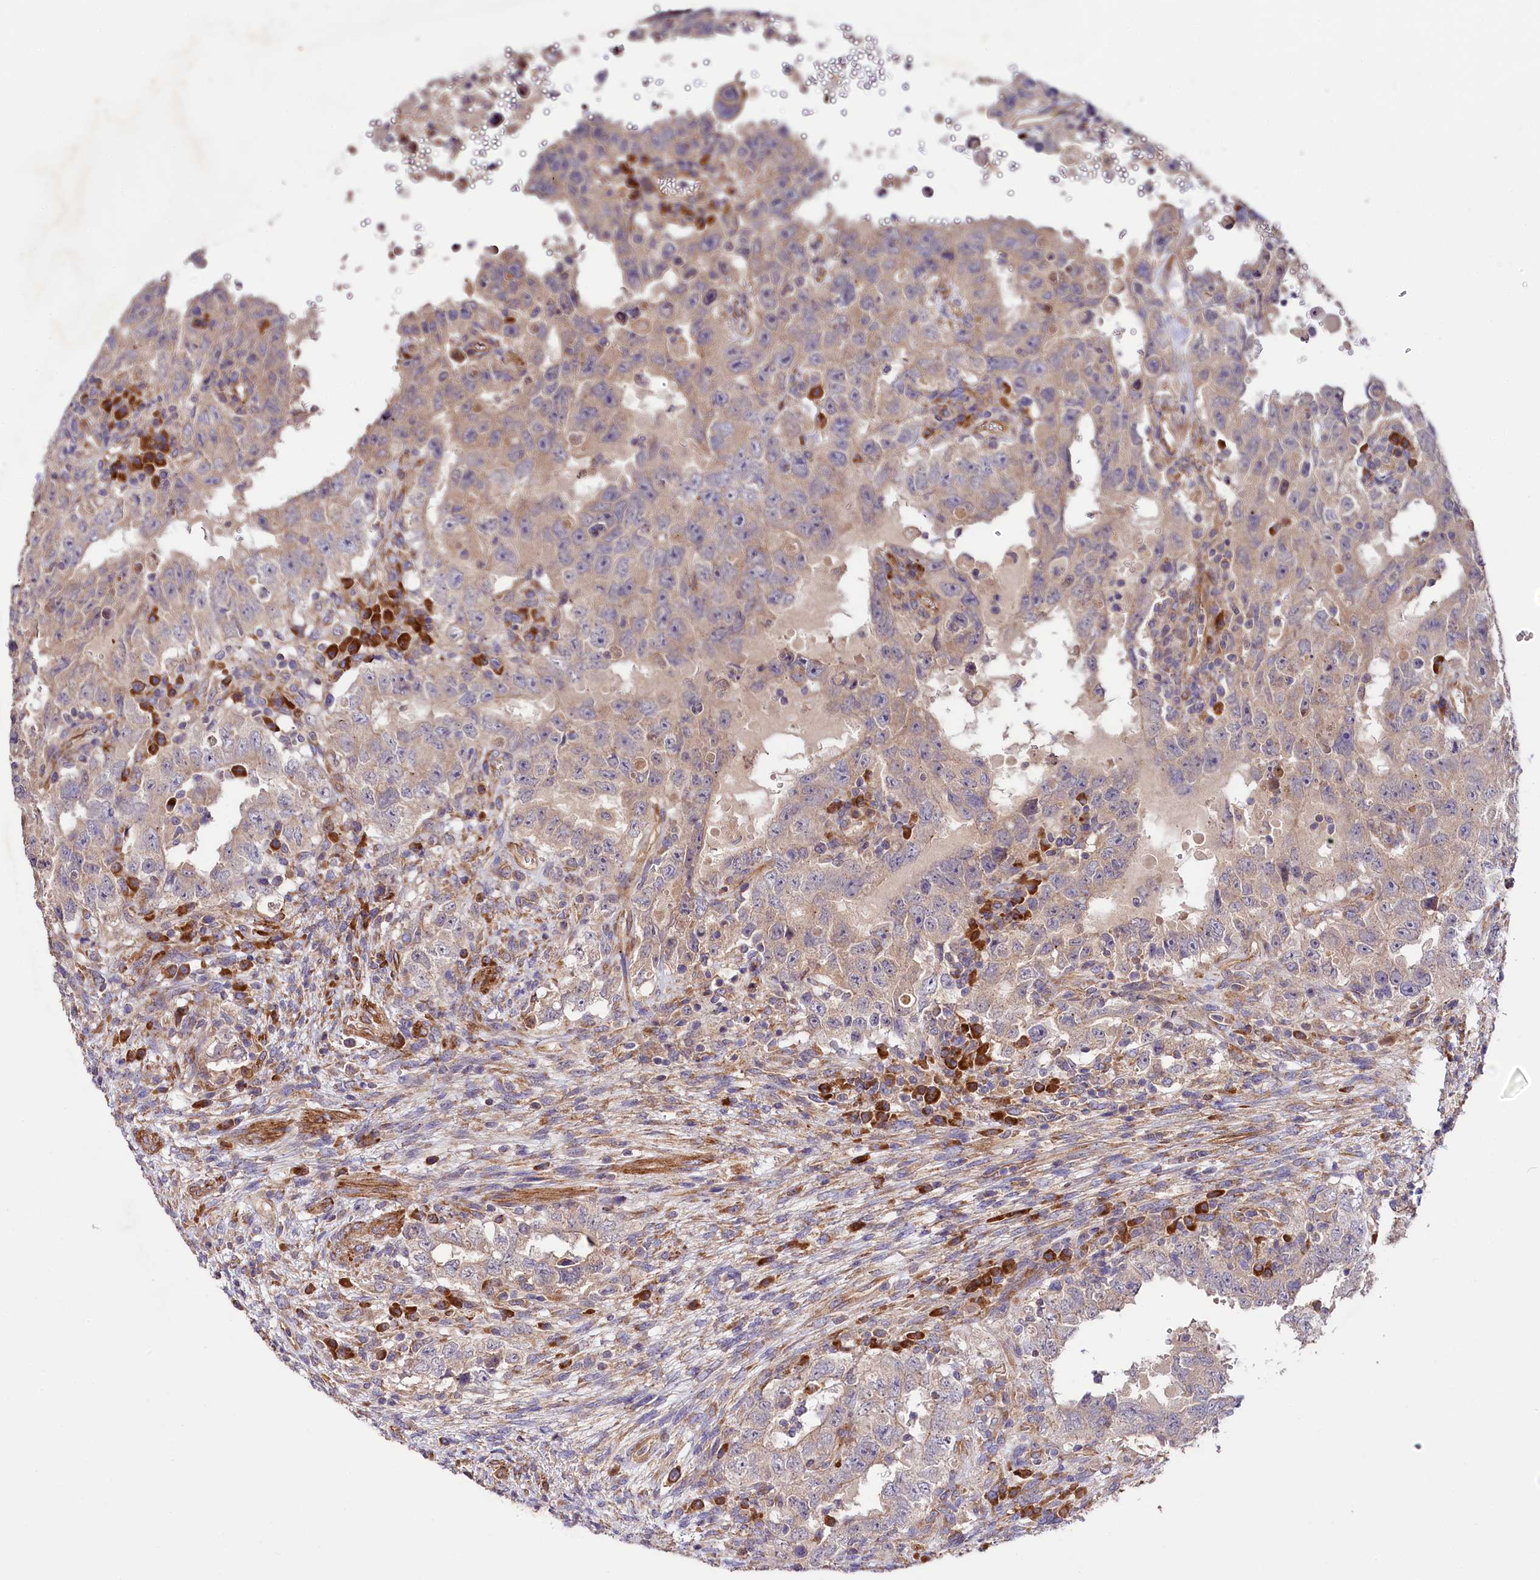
{"staining": {"intensity": "weak", "quantity": "<25%", "location": "cytoplasmic/membranous"}, "tissue": "testis cancer", "cell_type": "Tumor cells", "image_type": "cancer", "snomed": [{"axis": "morphology", "description": "Carcinoma, Embryonal, NOS"}, {"axis": "topography", "description": "Testis"}], "caption": "Testis cancer was stained to show a protein in brown. There is no significant positivity in tumor cells.", "gene": "SPATS2", "patient": {"sex": "male", "age": 26}}